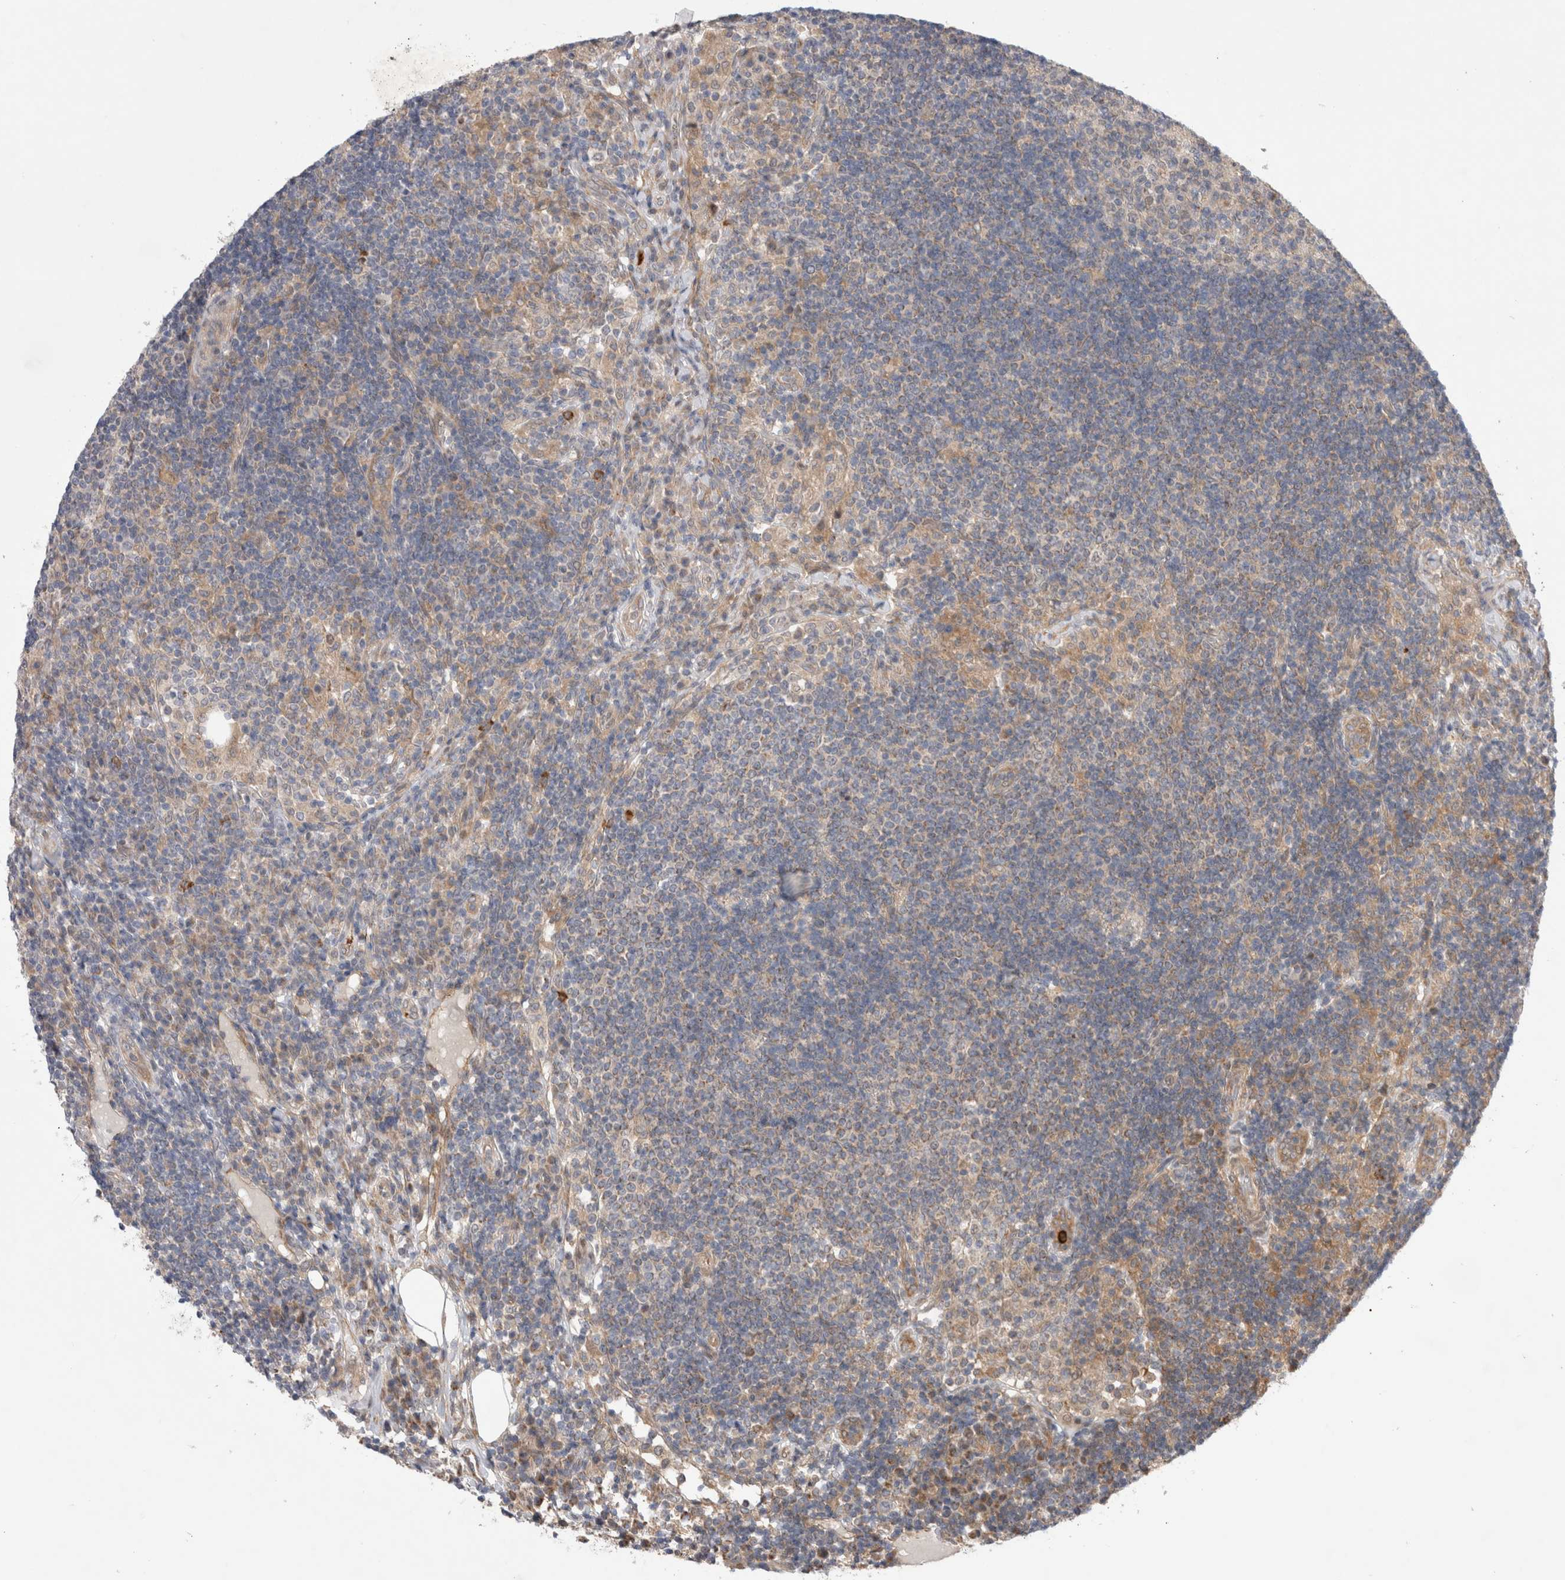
{"staining": {"intensity": "weak", "quantity": "25%-75%", "location": "cytoplasmic/membranous"}, "tissue": "lymph node", "cell_type": "Germinal center cells", "image_type": "normal", "snomed": [{"axis": "morphology", "description": "Normal tissue, NOS"}, {"axis": "topography", "description": "Lymph node"}], "caption": "This image exhibits immunohistochemistry (IHC) staining of unremarkable human lymph node, with low weak cytoplasmic/membranous staining in about 25%-75% of germinal center cells.", "gene": "GSDMB", "patient": {"sex": "female", "age": 53}}